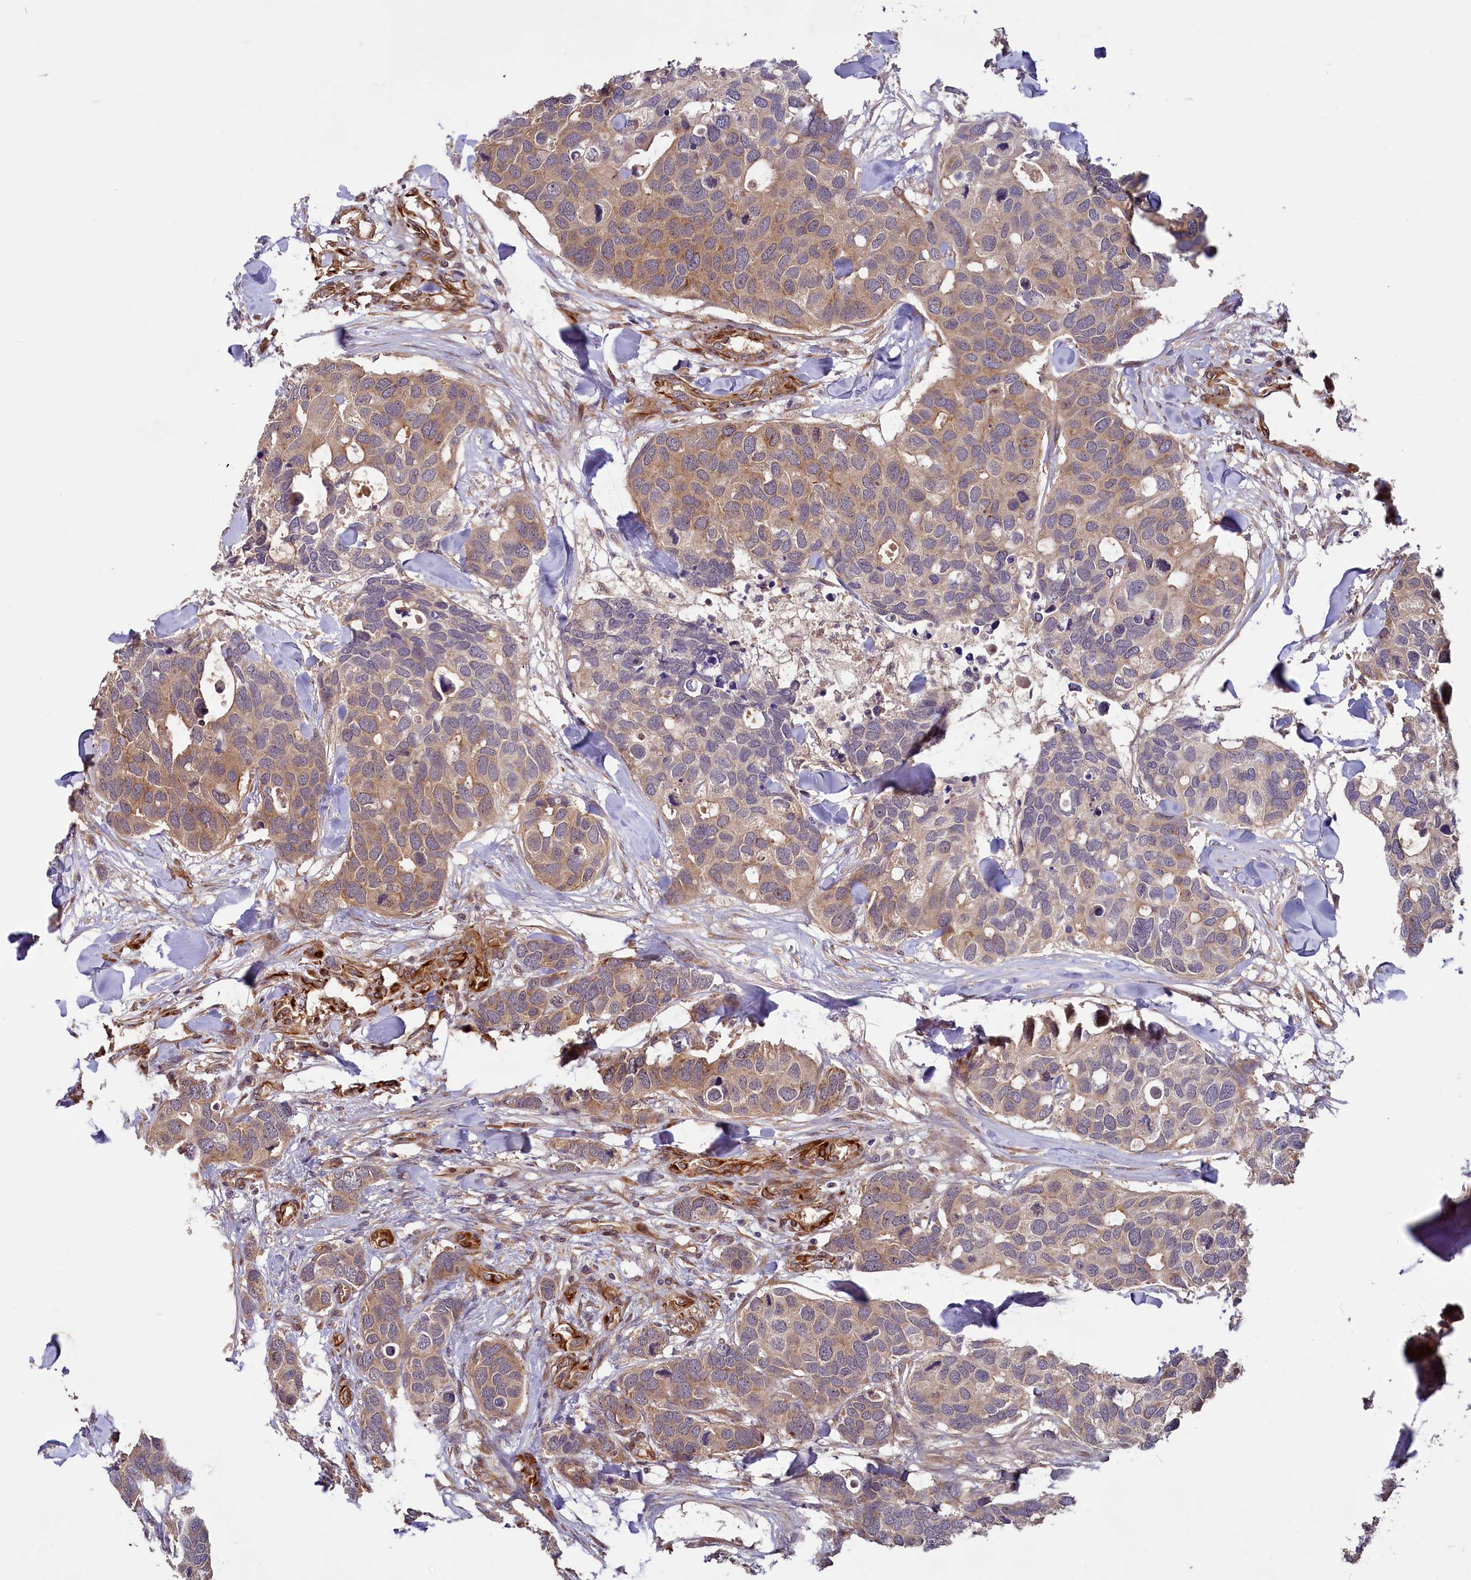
{"staining": {"intensity": "weak", "quantity": ">75%", "location": "cytoplasmic/membranous"}, "tissue": "breast cancer", "cell_type": "Tumor cells", "image_type": "cancer", "snomed": [{"axis": "morphology", "description": "Duct carcinoma"}, {"axis": "topography", "description": "Breast"}], "caption": "Protein positivity by immunohistochemistry reveals weak cytoplasmic/membranous expression in about >75% of tumor cells in breast infiltrating ductal carcinoma.", "gene": "PKN2", "patient": {"sex": "female", "age": 83}}